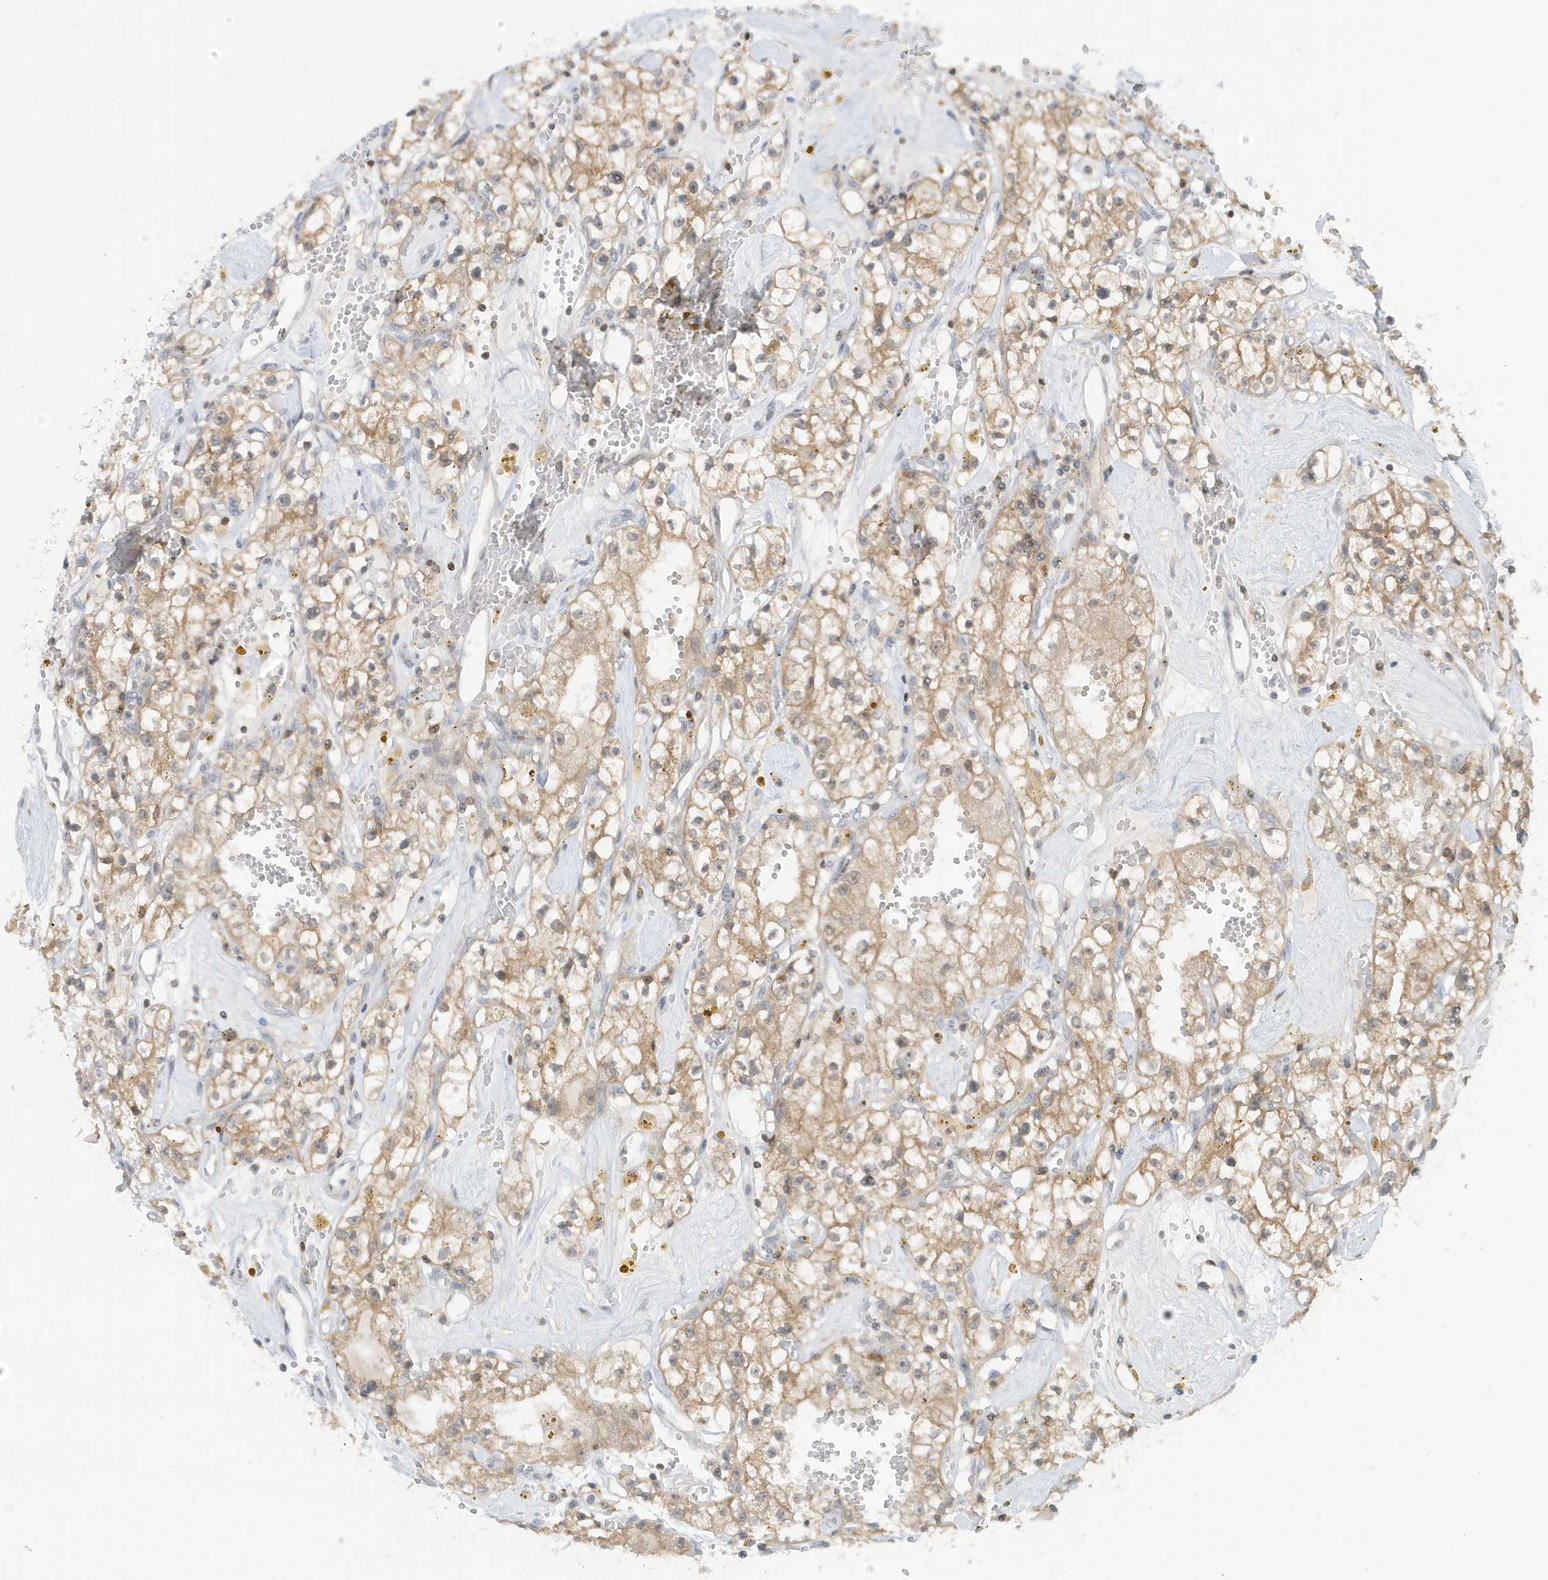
{"staining": {"intensity": "moderate", "quantity": ">75%", "location": "cytoplasmic/membranous"}, "tissue": "renal cancer", "cell_type": "Tumor cells", "image_type": "cancer", "snomed": [{"axis": "morphology", "description": "Adenocarcinoma, NOS"}, {"axis": "topography", "description": "Kidney"}], "caption": "Protein expression analysis of human adenocarcinoma (renal) reveals moderate cytoplasmic/membranous positivity in about >75% of tumor cells.", "gene": "OGA", "patient": {"sex": "male", "age": 56}}